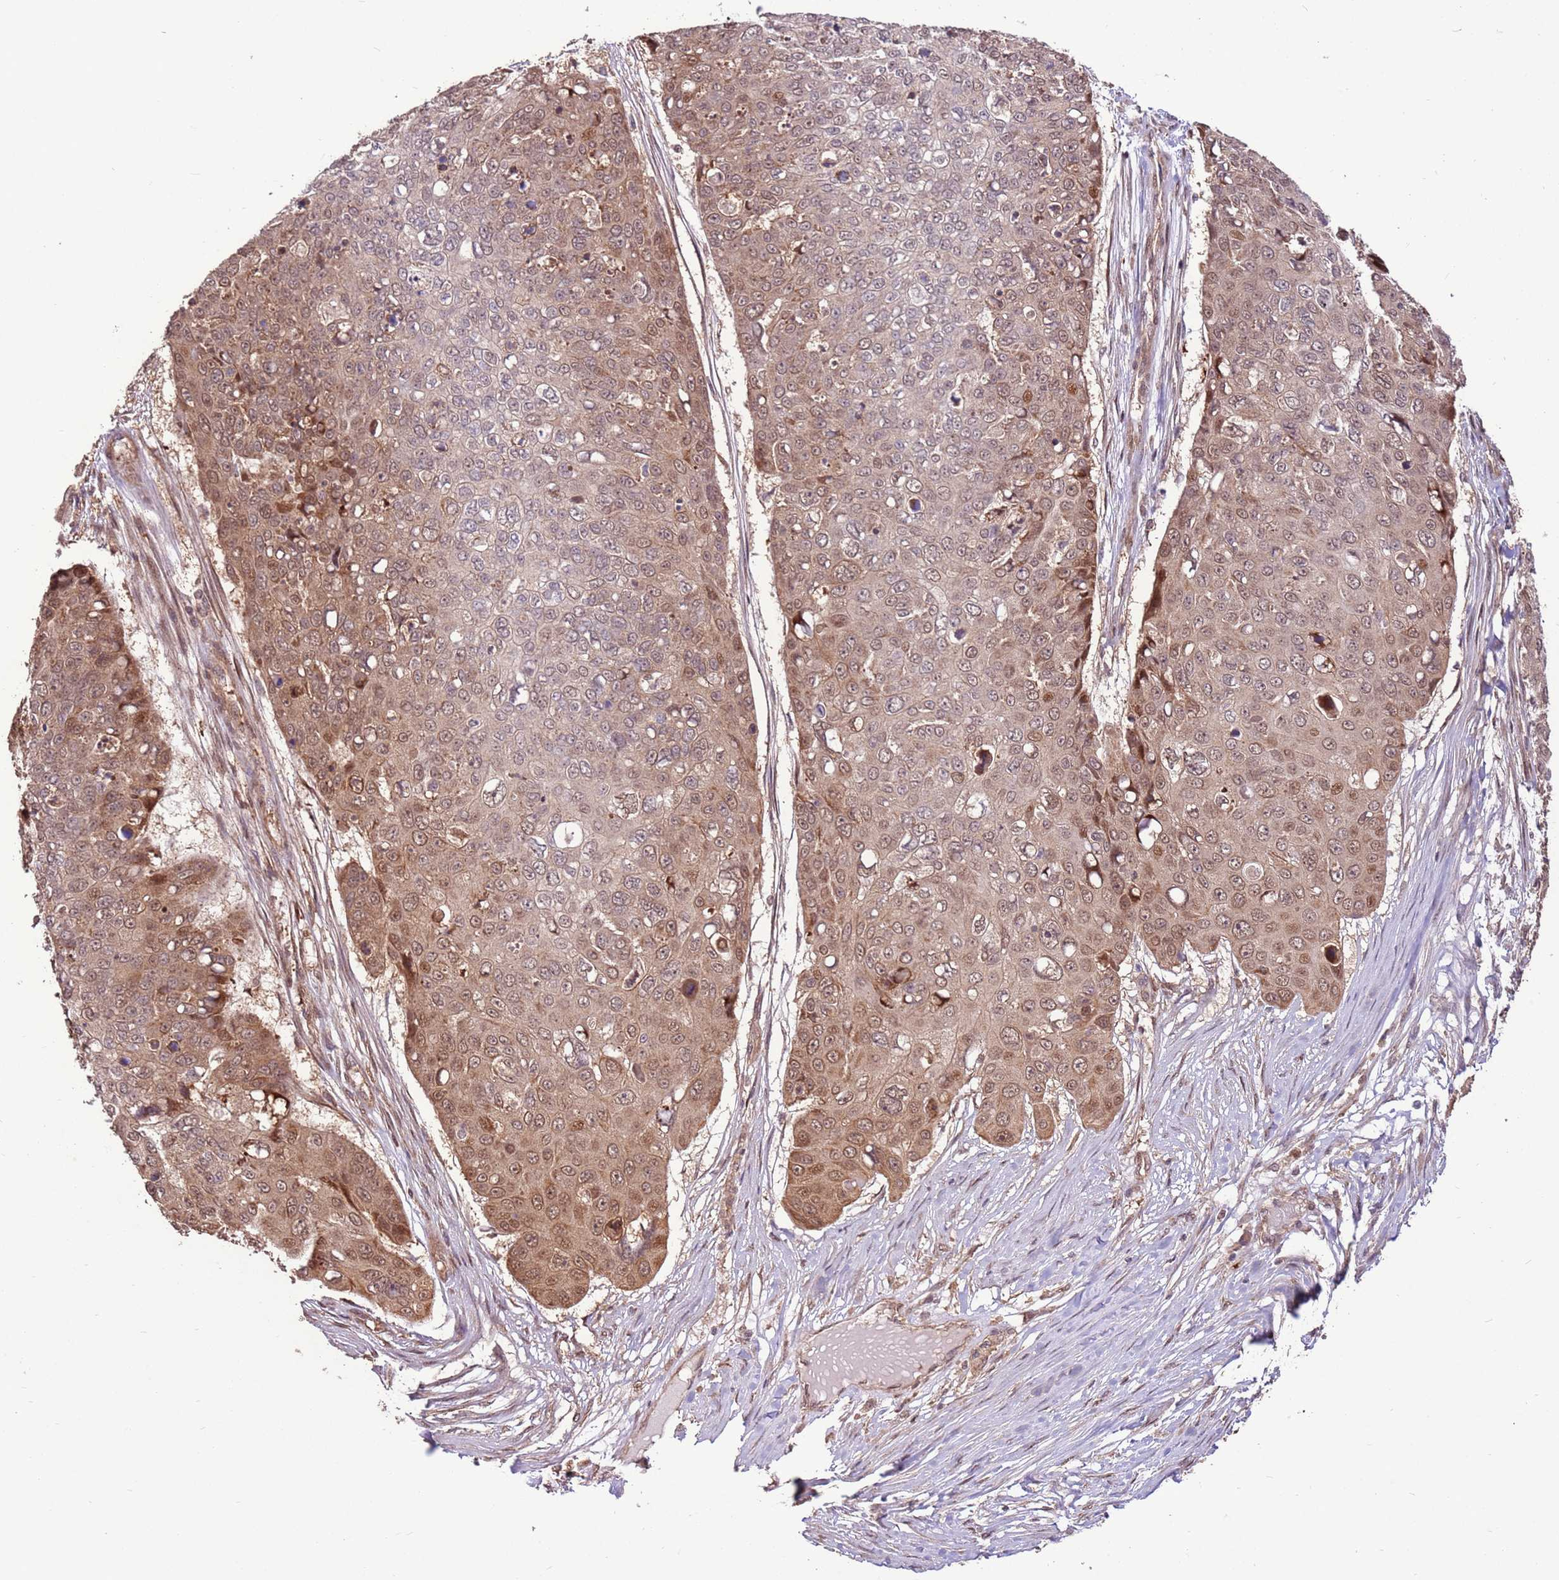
{"staining": {"intensity": "weak", "quantity": "25%-75%", "location": "cytoplasmic/membranous,nuclear"}, "tissue": "skin cancer", "cell_type": "Tumor cells", "image_type": "cancer", "snomed": [{"axis": "morphology", "description": "Squamous cell carcinoma, NOS"}, {"axis": "topography", "description": "Skin"}], "caption": "Skin cancer stained with immunohistochemistry (IHC) shows weak cytoplasmic/membranous and nuclear staining in about 25%-75% of tumor cells. (DAB (3,3'-diaminobenzidine) IHC with brightfield microscopy, high magnification).", "gene": "CCDC112", "patient": {"sex": "male", "age": 71}}